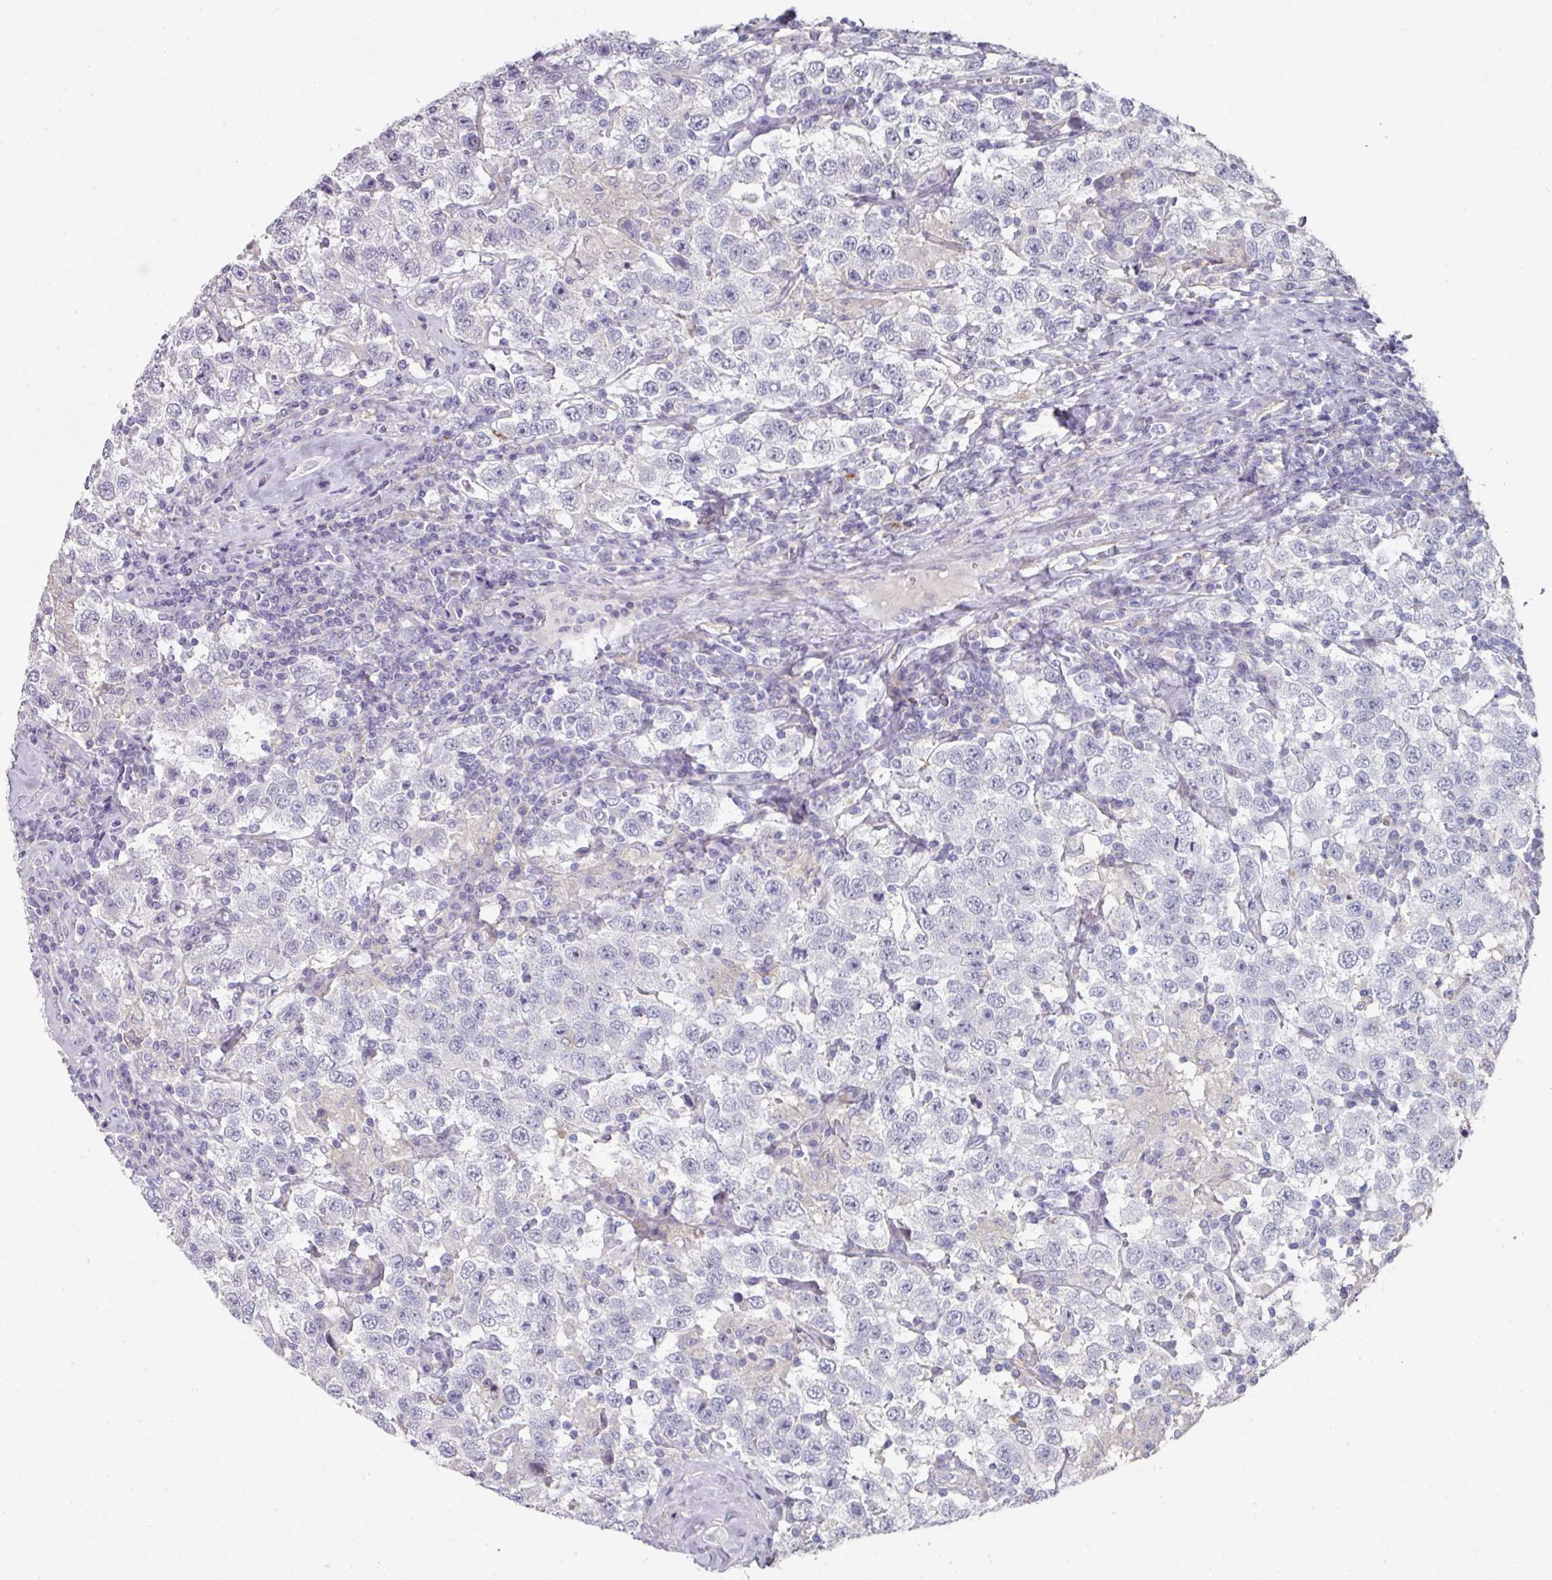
{"staining": {"intensity": "negative", "quantity": "none", "location": "none"}, "tissue": "testis cancer", "cell_type": "Tumor cells", "image_type": "cancer", "snomed": [{"axis": "morphology", "description": "Seminoma, NOS"}, {"axis": "topography", "description": "Testis"}], "caption": "DAB (3,3'-diaminobenzidine) immunohistochemical staining of human testis seminoma exhibits no significant positivity in tumor cells.", "gene": "WSB2", "patient": {"sex": "male", "age": 41}}